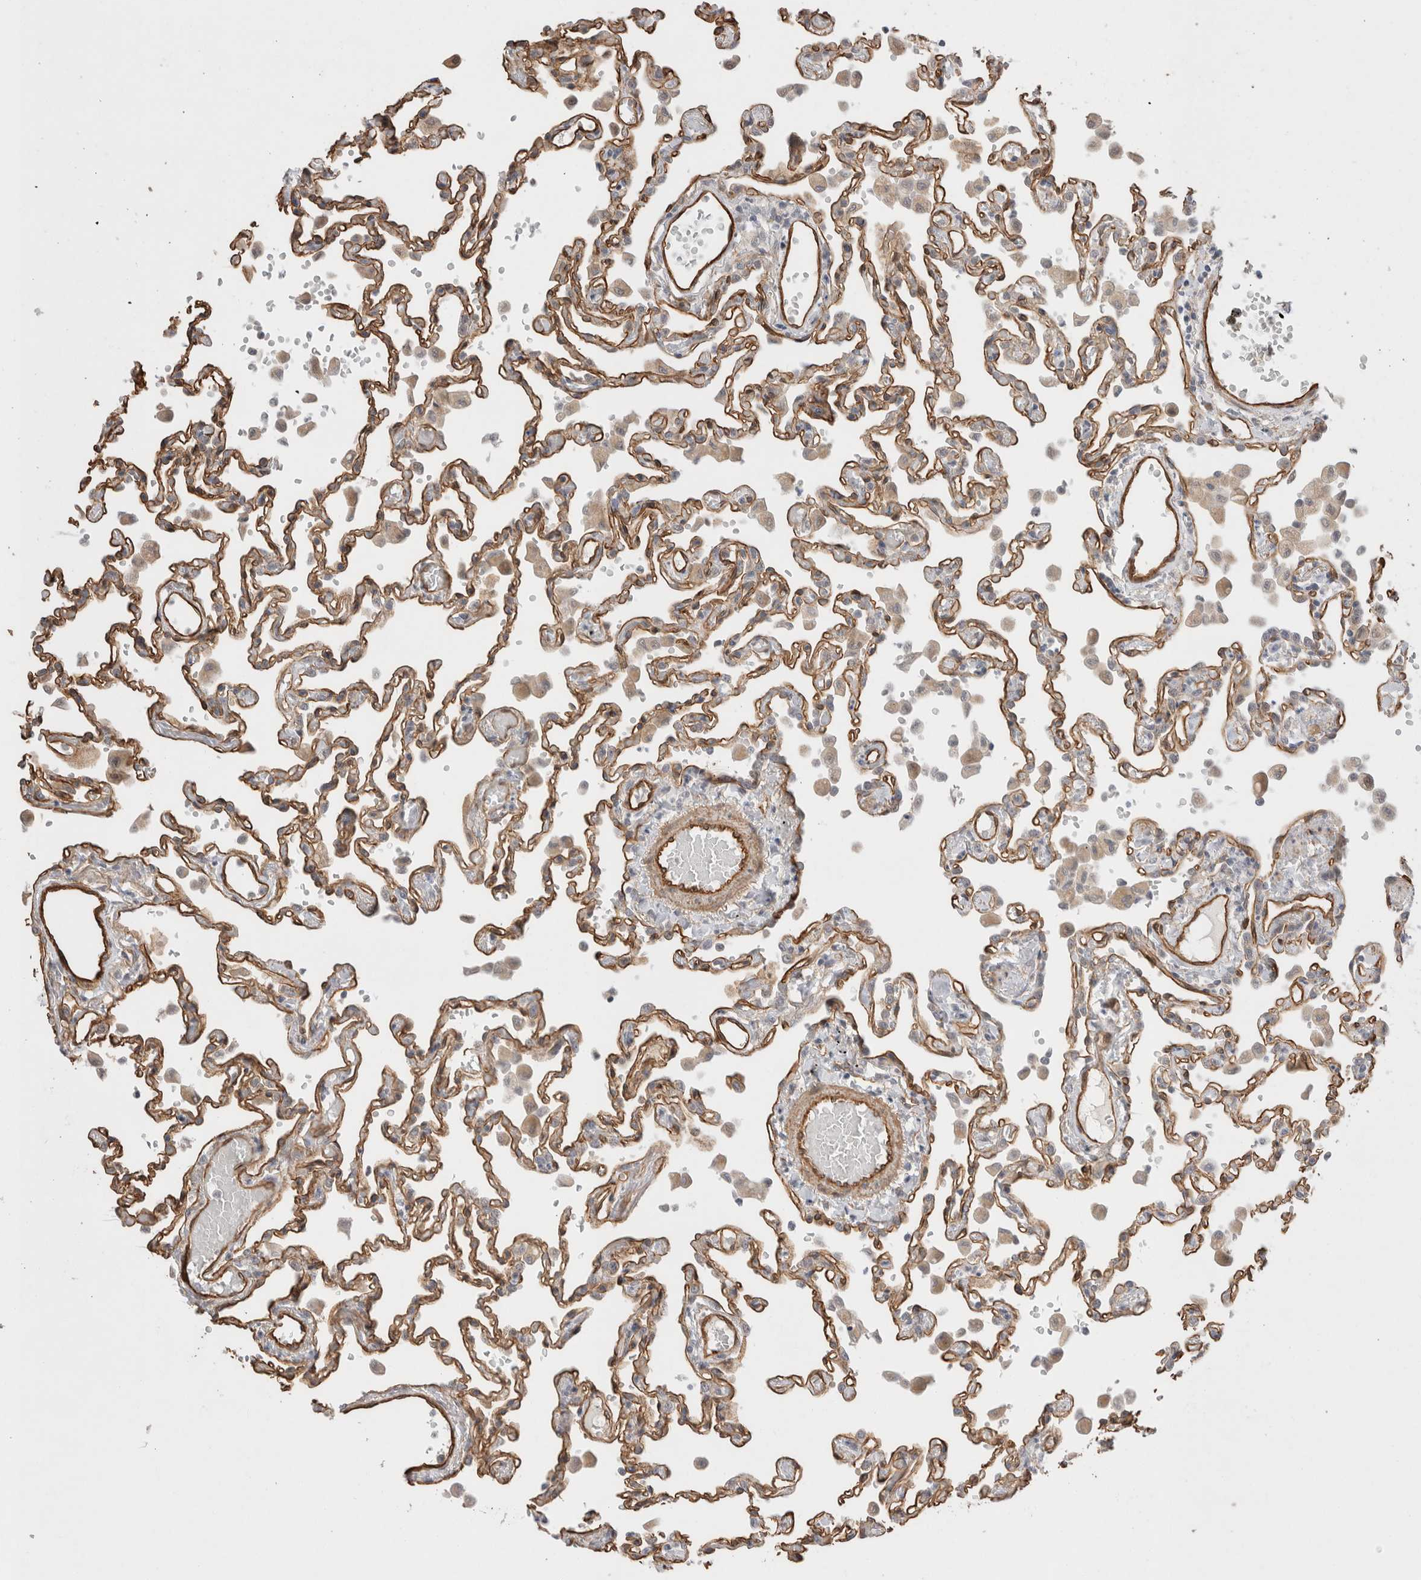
{"staining": {"intensity": "moderate", "quantity": ">75%", "location": "cytoplasmic/membranous"}, "tissue": "lung", "cell_type": "Alveolar cells", "image_type": "normal", "snomed": [{"axis": "morphology", "description": "Normal tissue, NOS"}, {"axis": "topography", "description": "Bronchus"}, {"axis": "topography", "description": "Lung"}], "caption": "Immunohistochemical staining of unremarkable lung shows medium levels of moderate cytoplasmic/membranous expression in about >75% of alveolar cells. The protein of interest is stained brown, and the nuclei are stained in blue (DAB IHC with brightfield microscopy, high magnification).", "gene": "CAAP1", "patient": {"sex": "female", "age": 49}}